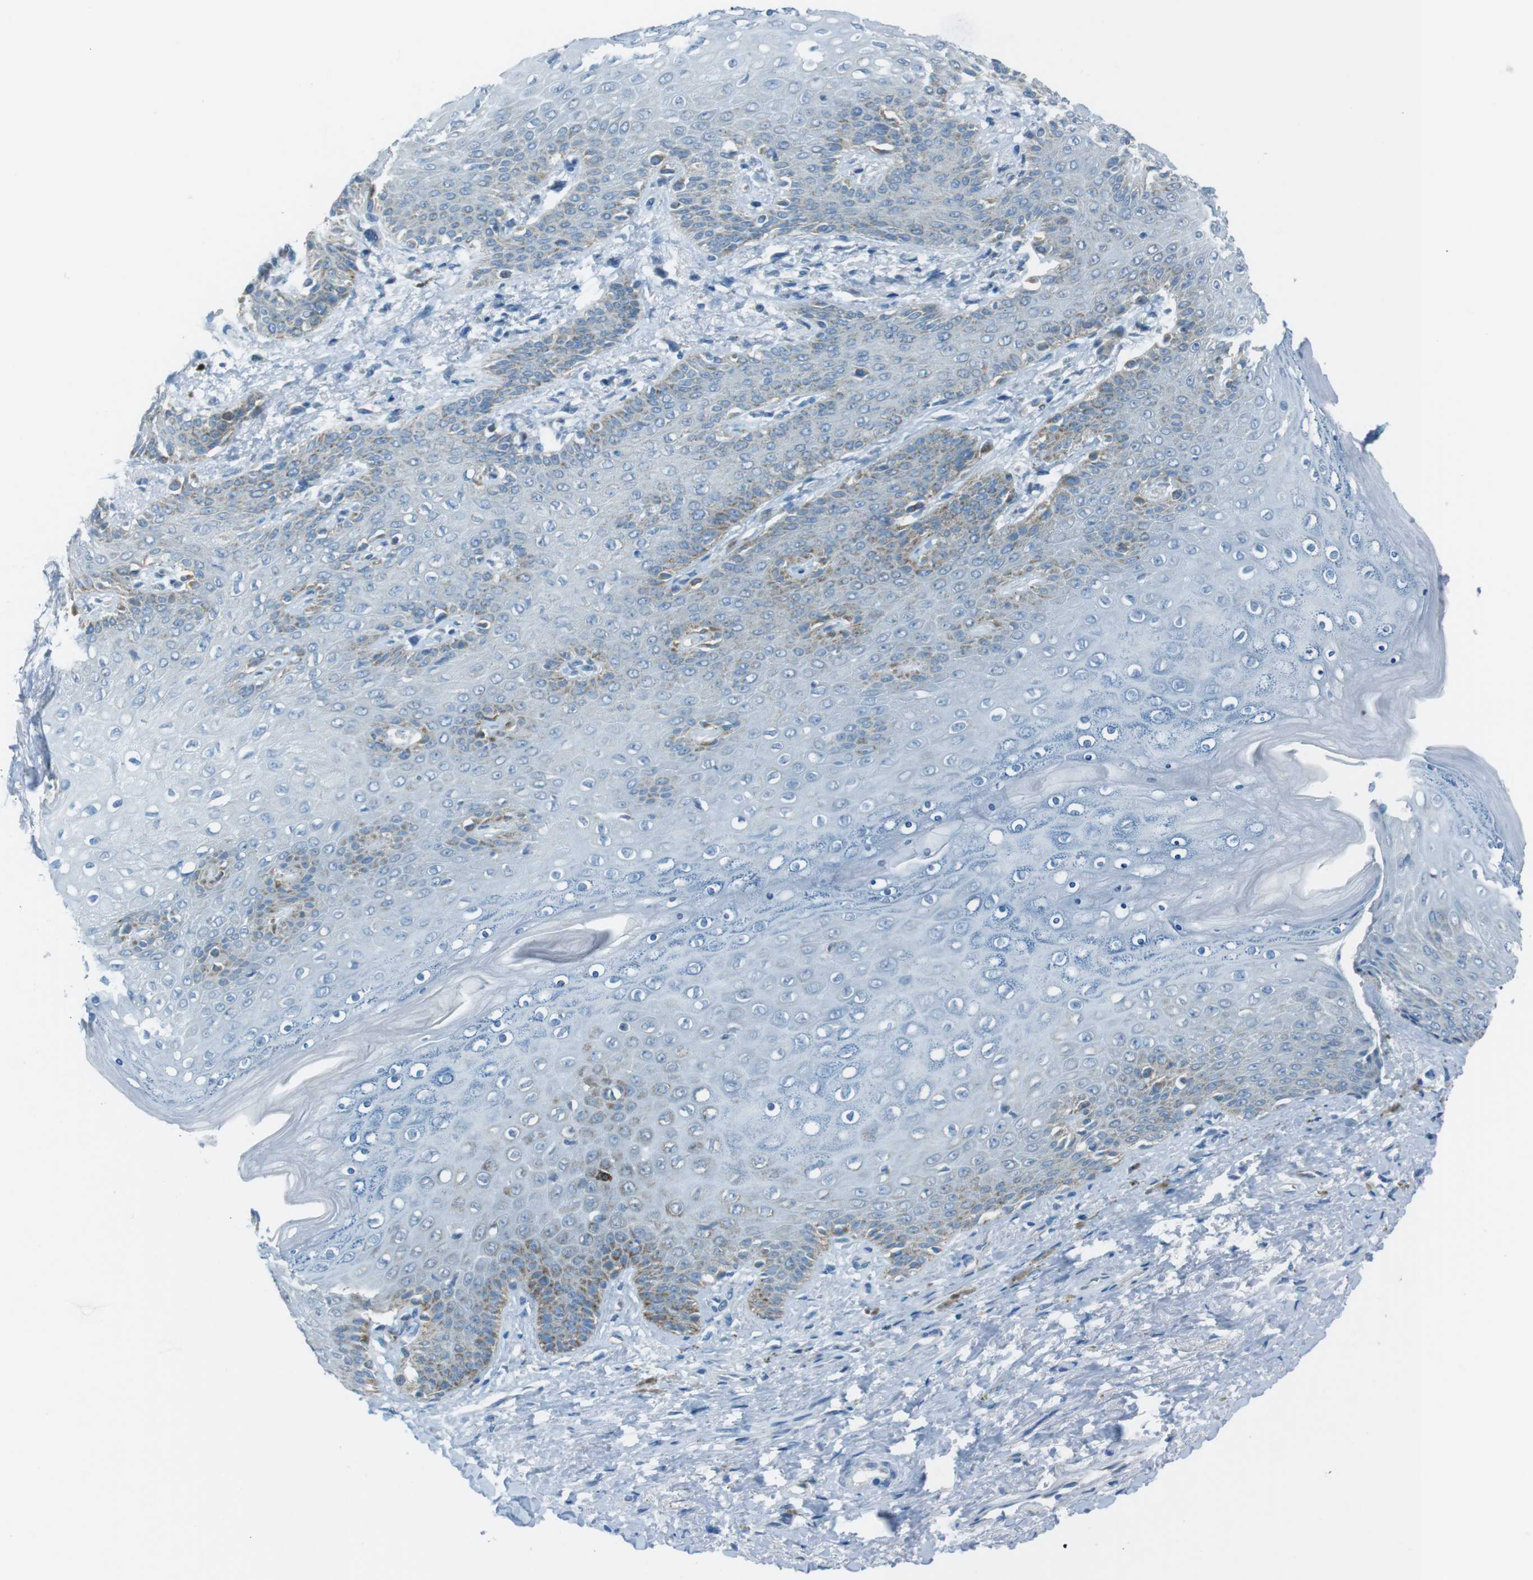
{"staining": {"intensity": "moderate", "quantity": "<25%", "location": "cytoplasmic/membranous"}, "tissue": "skin", "cell_type": "Epidermal cells", "image_type": "normal", "snomed": [{"axis": "morphology", "description": "Normal tissue, NOS"}, {"axis": "topography", "description": "Anal"}], "caption": "Immunohistochemical staining of unremarkable skin demonstrates low levels of moderate cytoplasmic/membranous staining in about <25% of epidermal cells. (IHC, brightfield microscopy, high magnification).", "gene": "DNAJA3", "patient": {"sex": "female", "age": 46}}